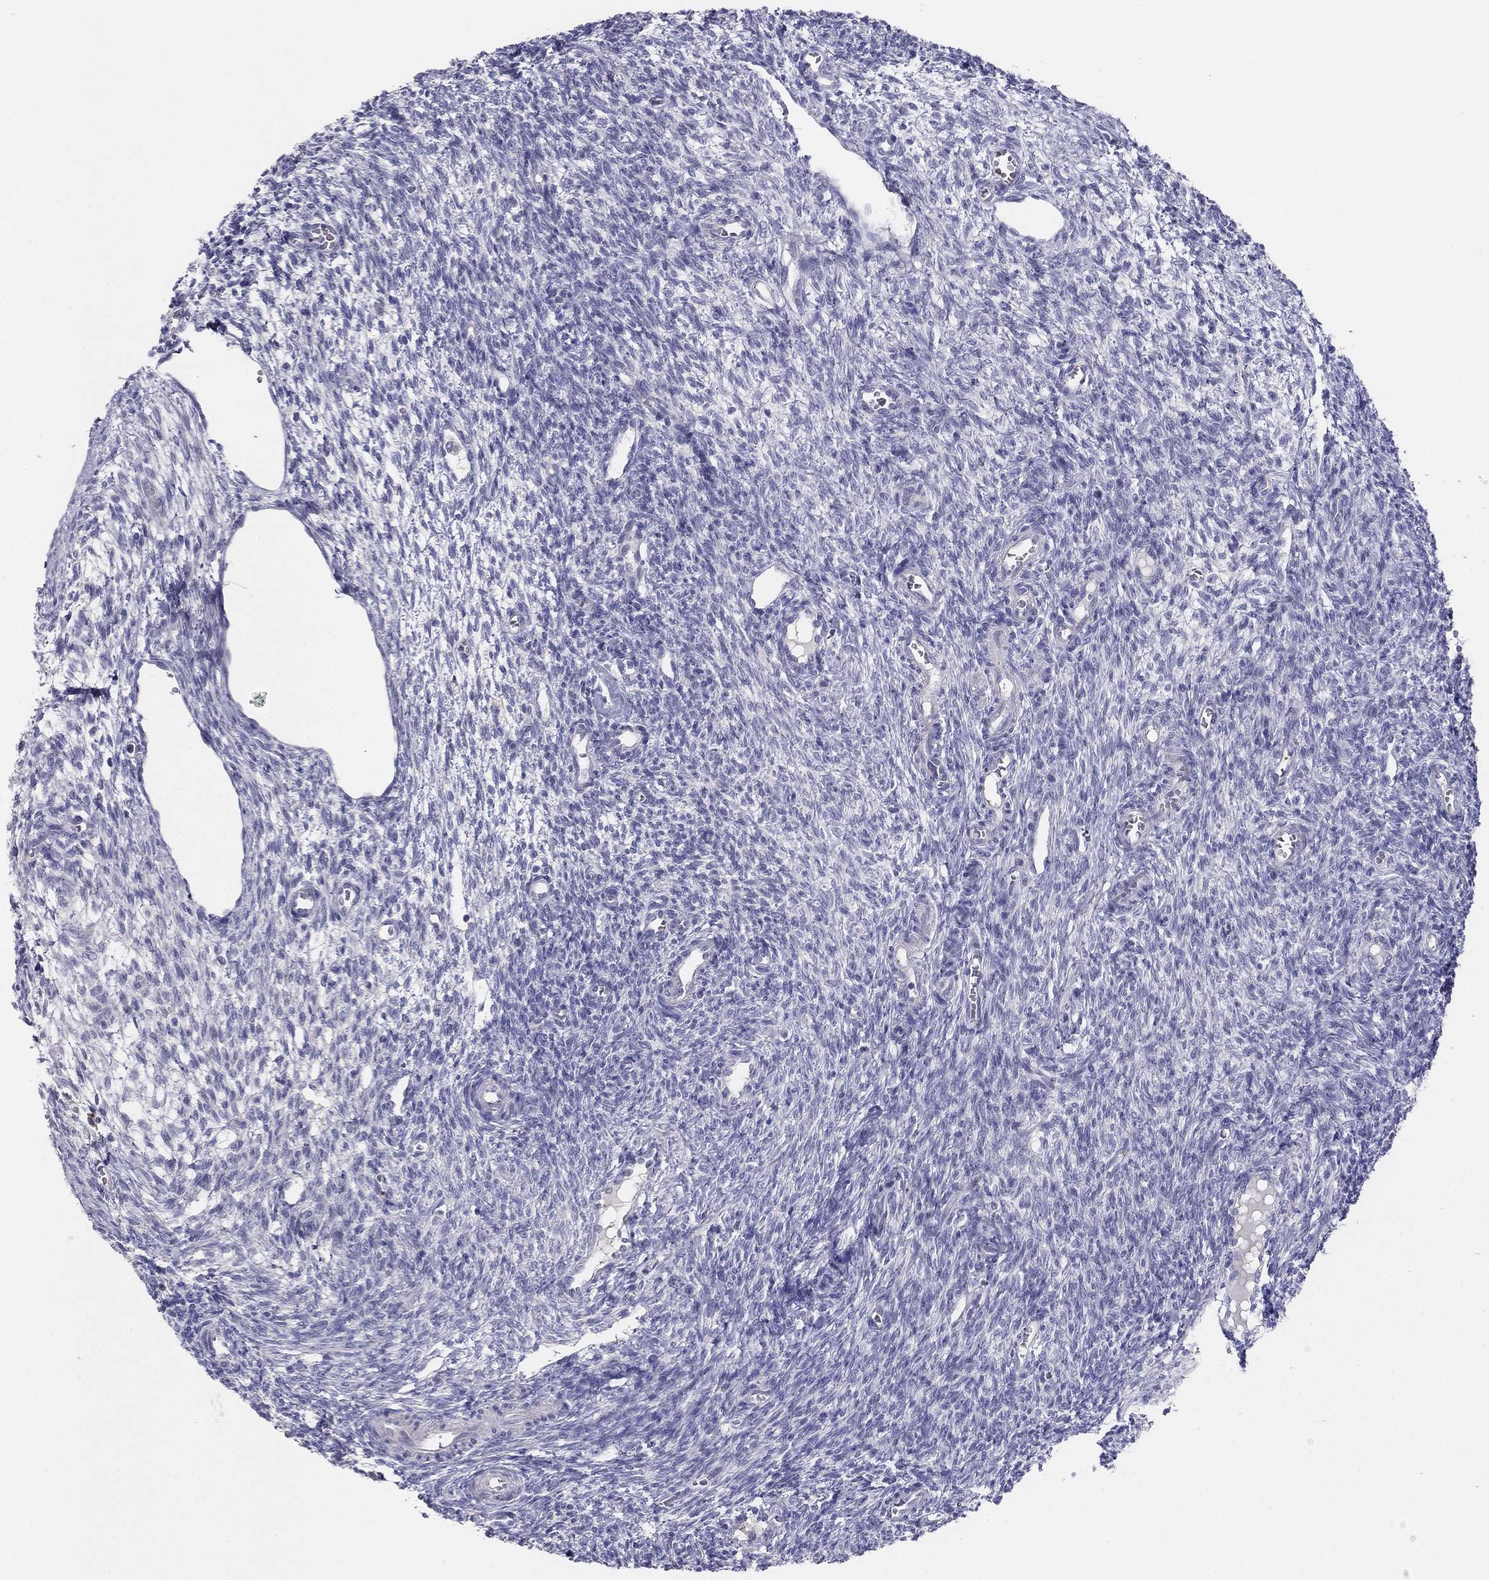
{"staining": {"intensity": "weak", "quantity": "25%-75%", "location": "cytoplasmic/membranous"}, "tissue": "ovary", "cell_type": "Follicle cells", "image_type": "normal", "snomed": [{"axis": "morphology", "description": "Normal tissue, NOS"}, {"axis": "topography", "description": "Ovary"}], "caption": "Protein analysis of unremarkable ovary exhibits weak cytoplasmic/membranous expression in about 25%-75% of follicle cells.", "gene": "MGAT4C", "patient": {"sex": "female", "age": 27}}